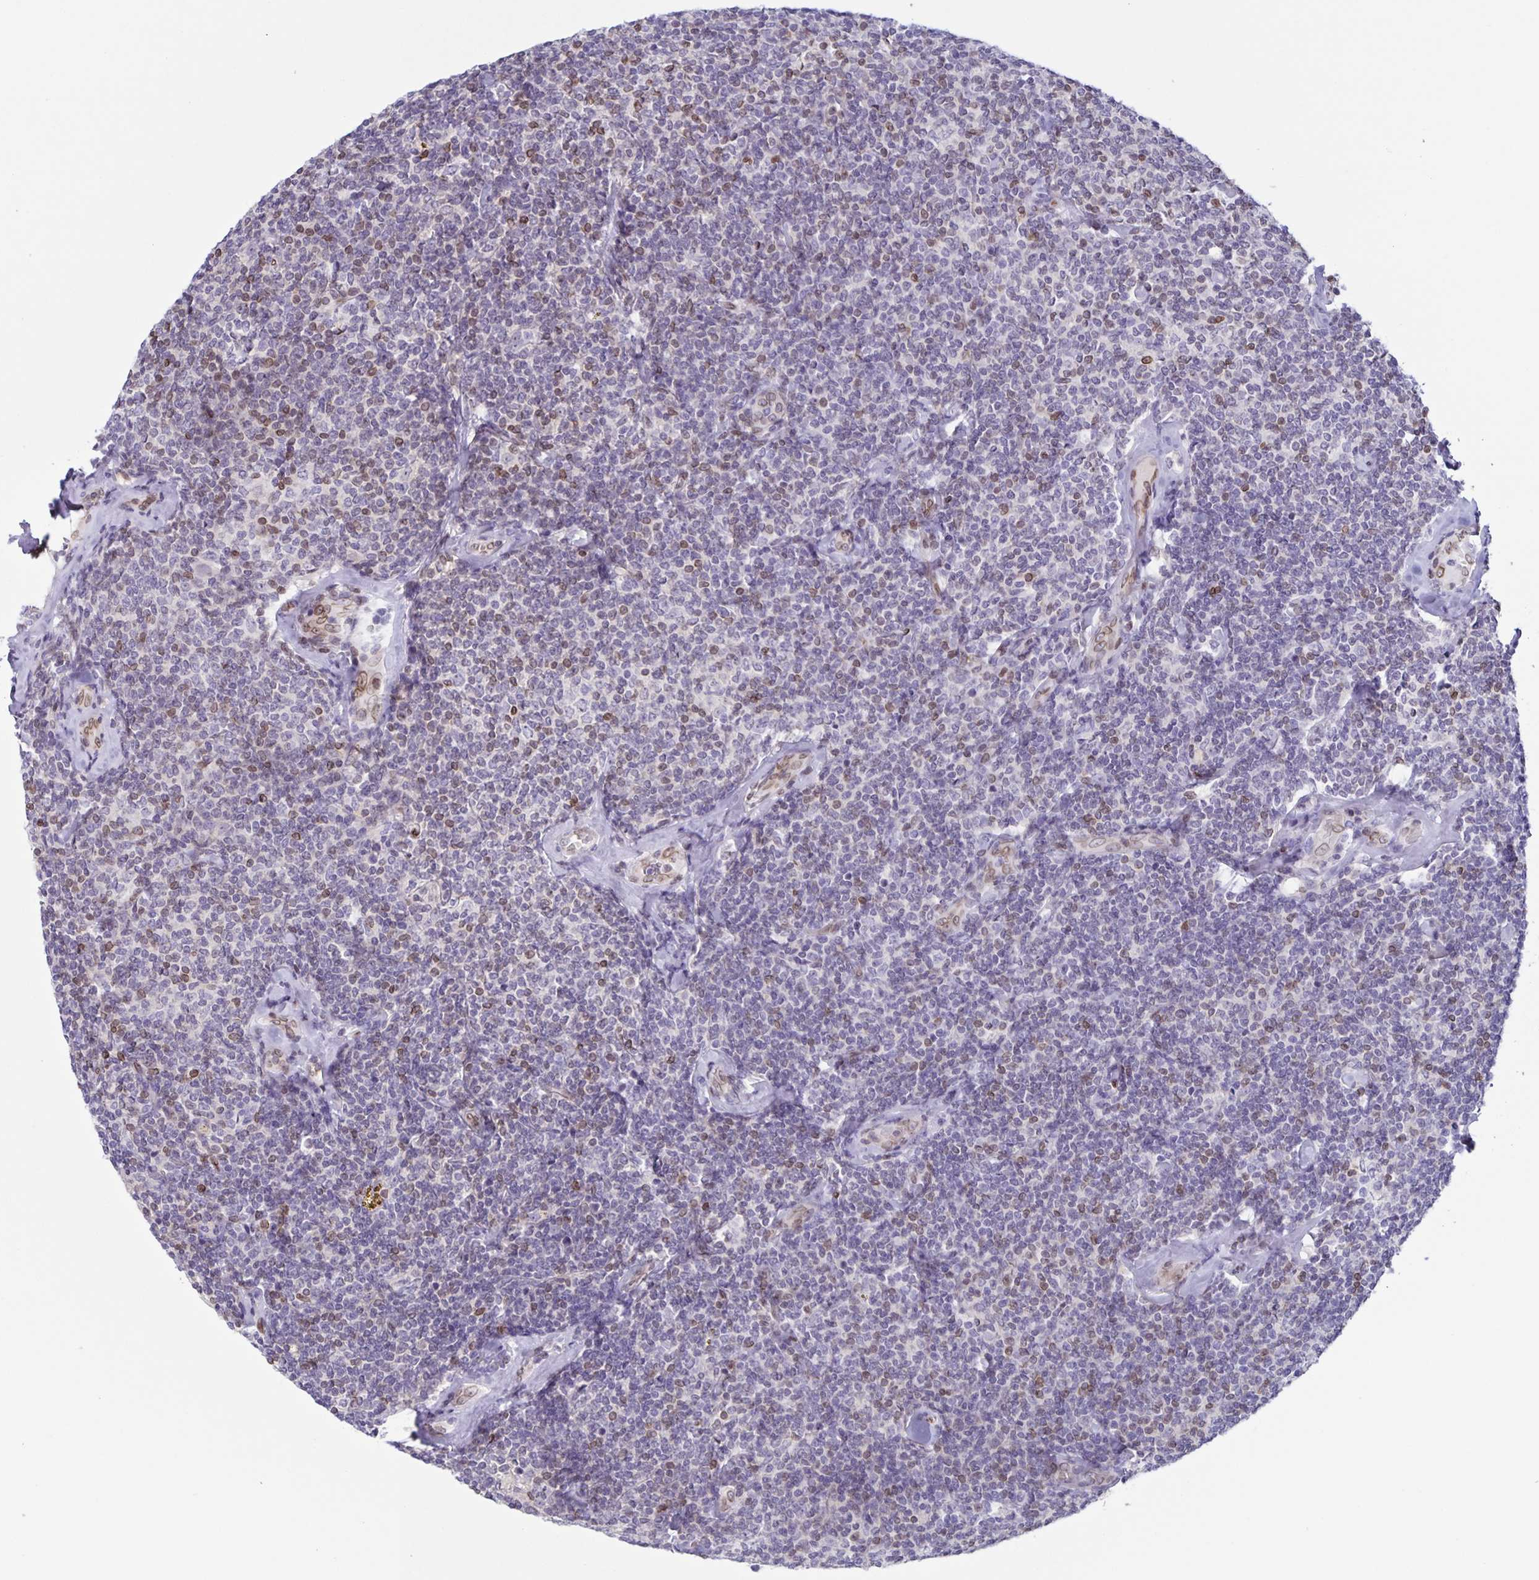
{"staining": {"intensity": "weak", "quantity": "<25%", "location": "cytoplasmic/membranous,nuclear"}, "tissue": "lymphoma", "cell_type": "Tumor cells", "image_type": "cancer", "snomed": [{"axis": "morphology", "description": "Malignant lymphoma, non-Hodgkin's type, Low grade"}, {"axis": "topography", "description": "Lymph node"}], "caption": "The image displays no staining of tumor cells in malignant lymphoma, non-Hodgkin's type (low-grade). (DAB (3,3'-diaminobenzidine) IHC, high magnification).", "gene": "SYNE2", "patient": {"sex": "female", "age": 56}}